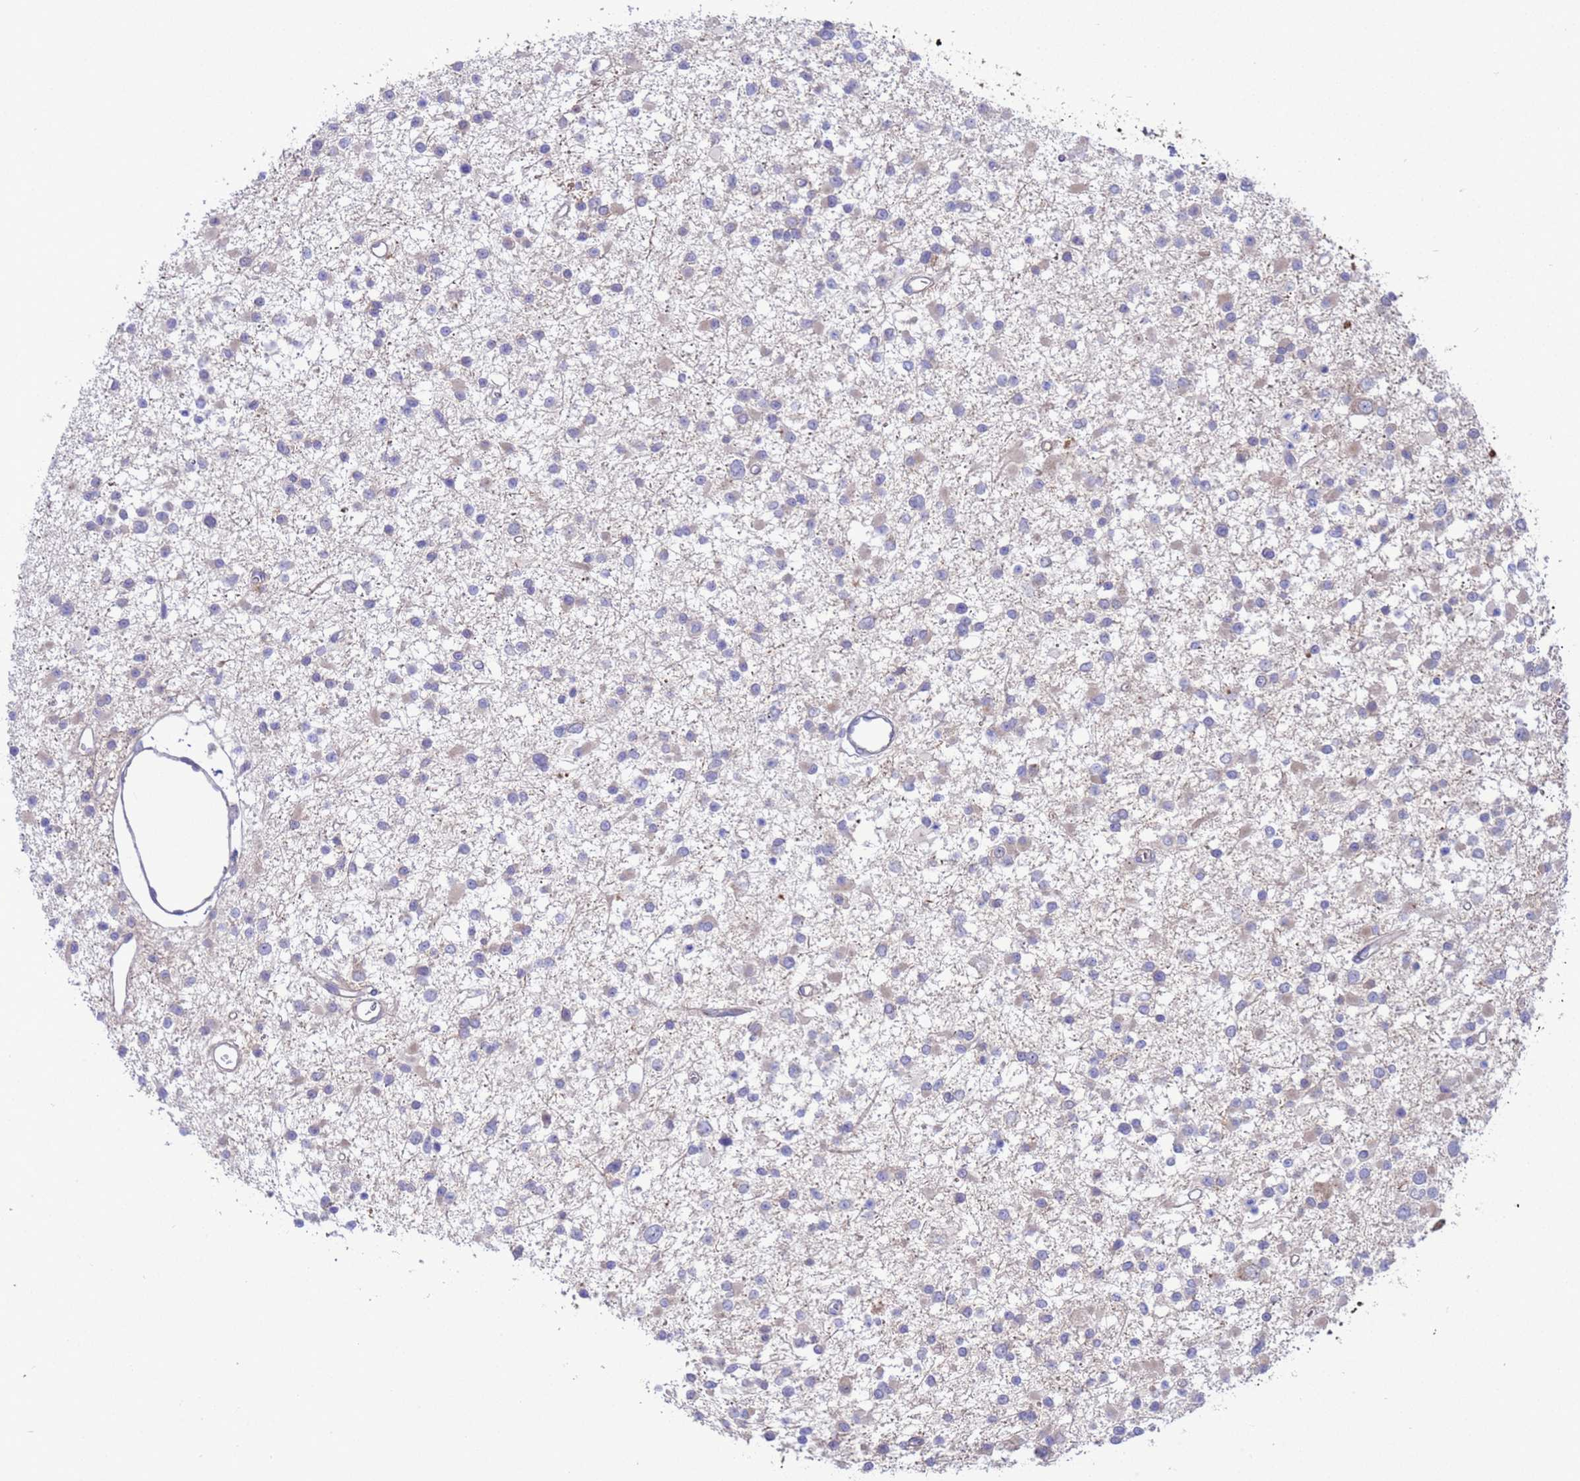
{"staining": {"intensity": "negative", "quantity": "none", "location": "none"}, "tissue": "glioma", "cell_type": "Tumor cells", "image_type": "cancer", "snomed": [{"axis": "morphology", "description": "Glioma, malignant, Low grade"}, {"axis": "topography", "description": "Brain"}], "caption": "Human malignant low-grade glioma stained for a protein using IHC displays no expression in tumor cells.", "gene": "GJA10", "patient": {"sex": "female", "age": 22}}